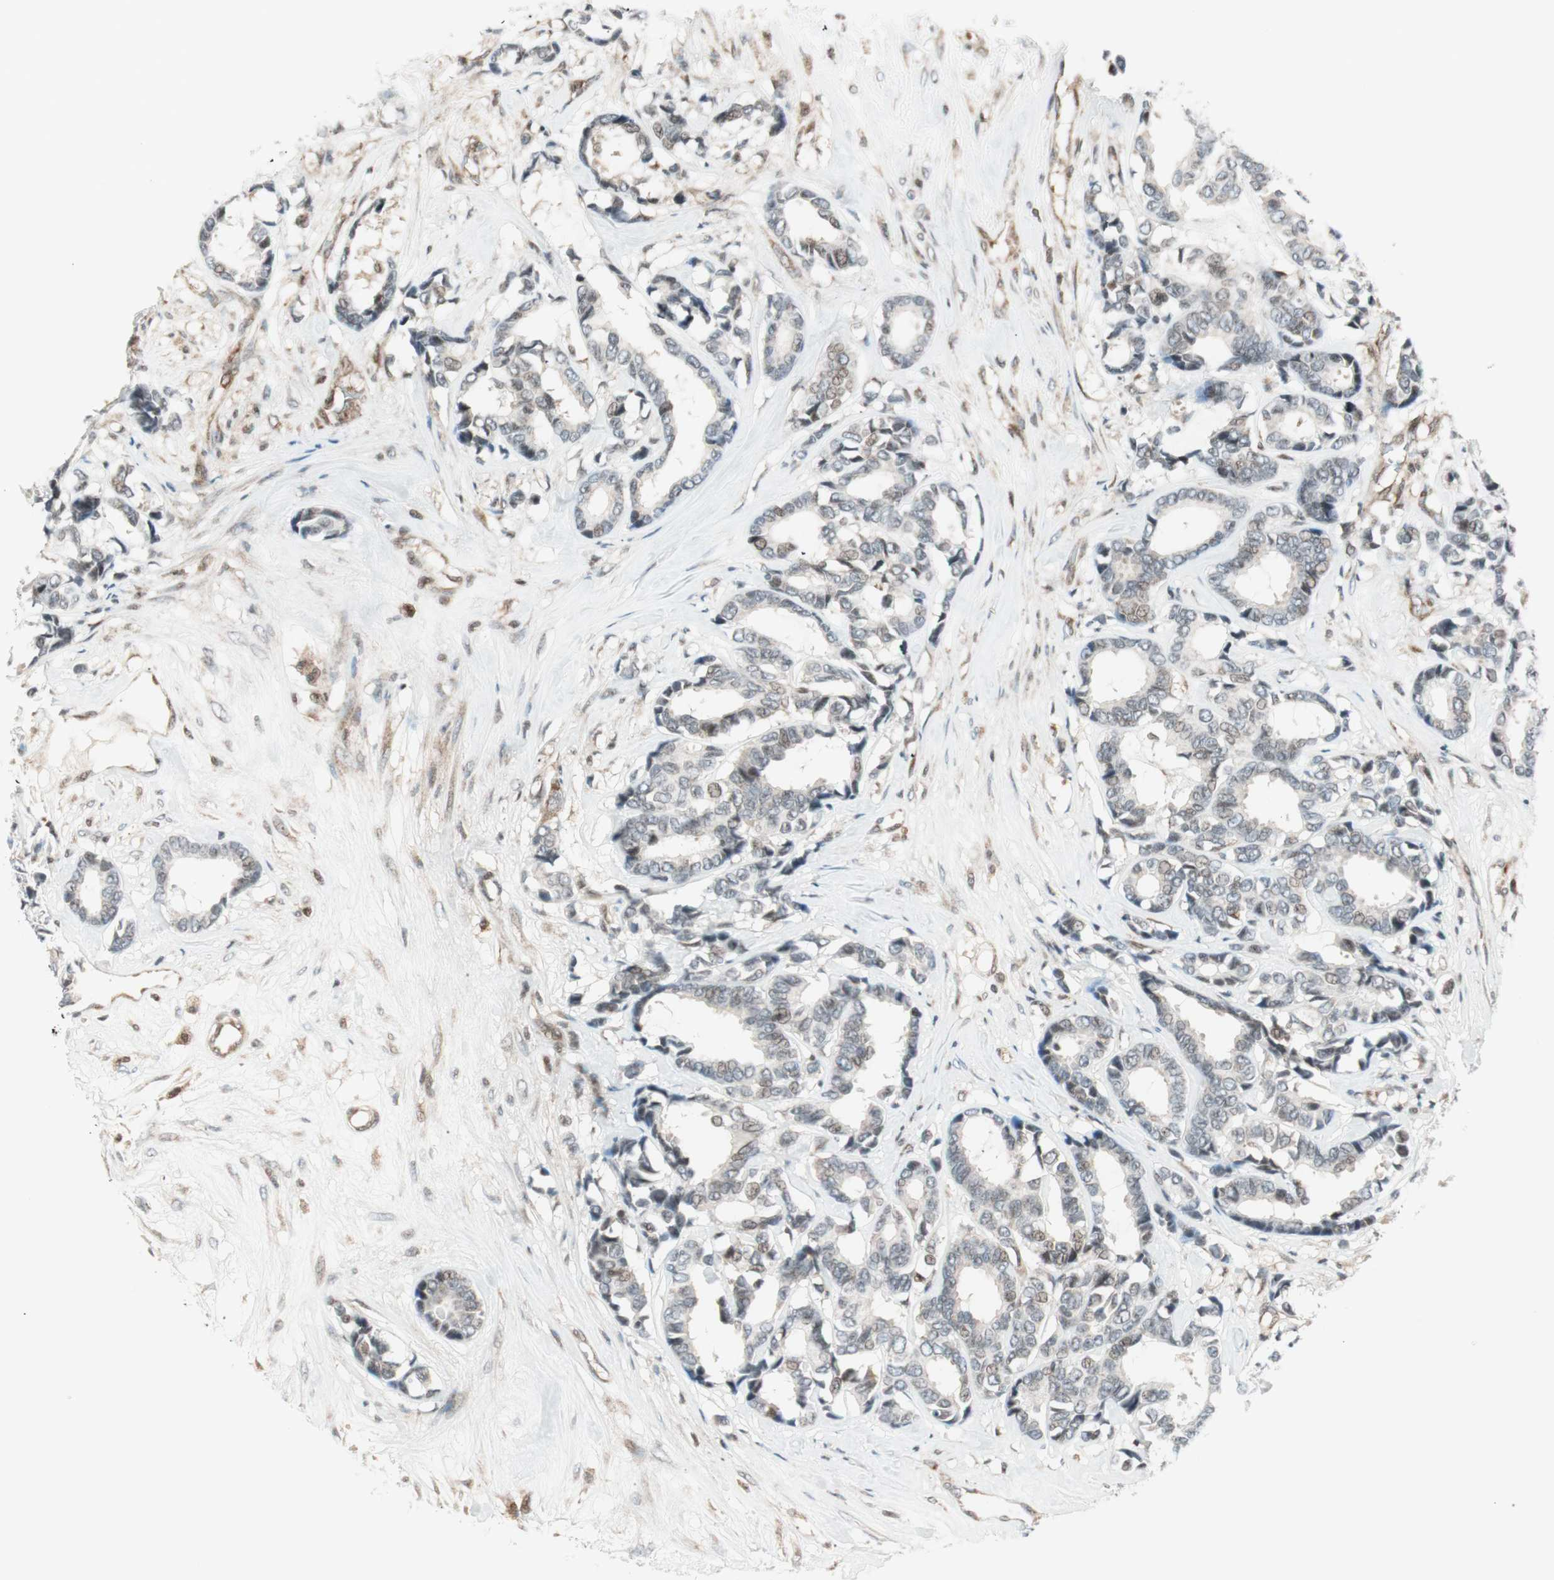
{"staining": {"intensity": "negative", "quantity": "none", "location": "none"}, "tissue": "breast cancer", "cell_type": "Tumor cells", "image_type": "cancer", "snomed": [{"axis": "morphology", "description": "Duct carcinoma"}, {"axis": "topography", "description": "Breast"}], "caption": "Immunohistochemistry (IHC) of breast cancer reveals no staining in tumor cells.", "gene": "TPT1", "patient": {"sex": "female", "age": 87}}